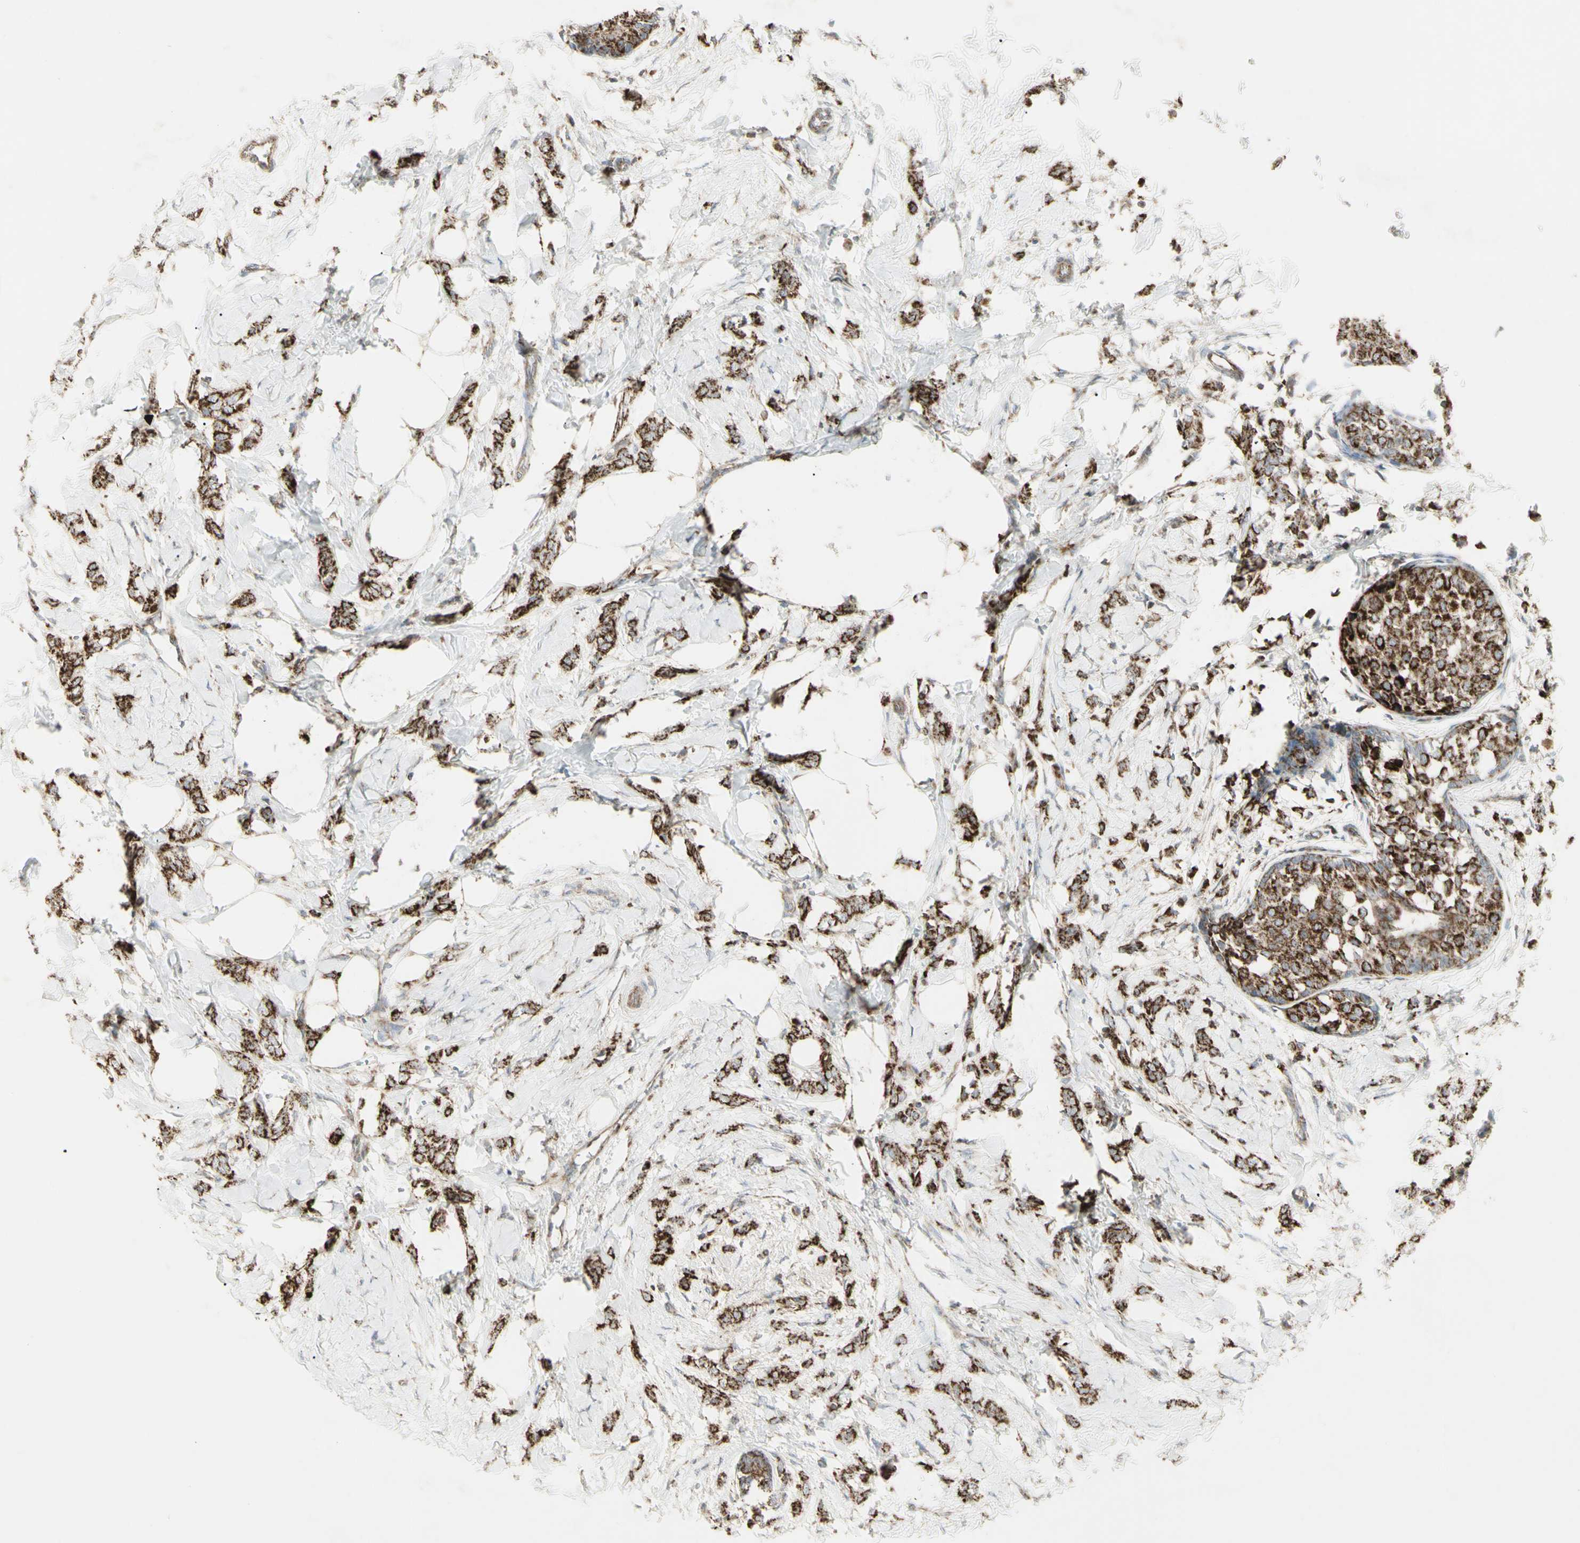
{"staining": {"intensity": "strong", "quantity": ">75%", "location": "cytoplasmic/membranous"}, "tissue": "breast cancer", "cell_type": "Tumor cells", "image_type": "cancer", "snomed": [{"axis": "morphology", "description": "Lobular carcinoma, in situ"}, {"axis": "morphology", "description": "Lobular carcinoma"}, {"axis": "topography", "description": "Breast"}], "caption": "Immunohistochemistry of human lobular carcinoma in situ (breast) reveals high levels of strong cytoplasmic/membranous staining in approximately >75% of tumor cells. Using DAB (3,3'-diaminobenzidine) (brown) and hematoxylin (blue) stains, captured at high magnification using brightfield microscopy.", "gene": "CYB5R1", "patient": {"sex": "female", "age": 41}}